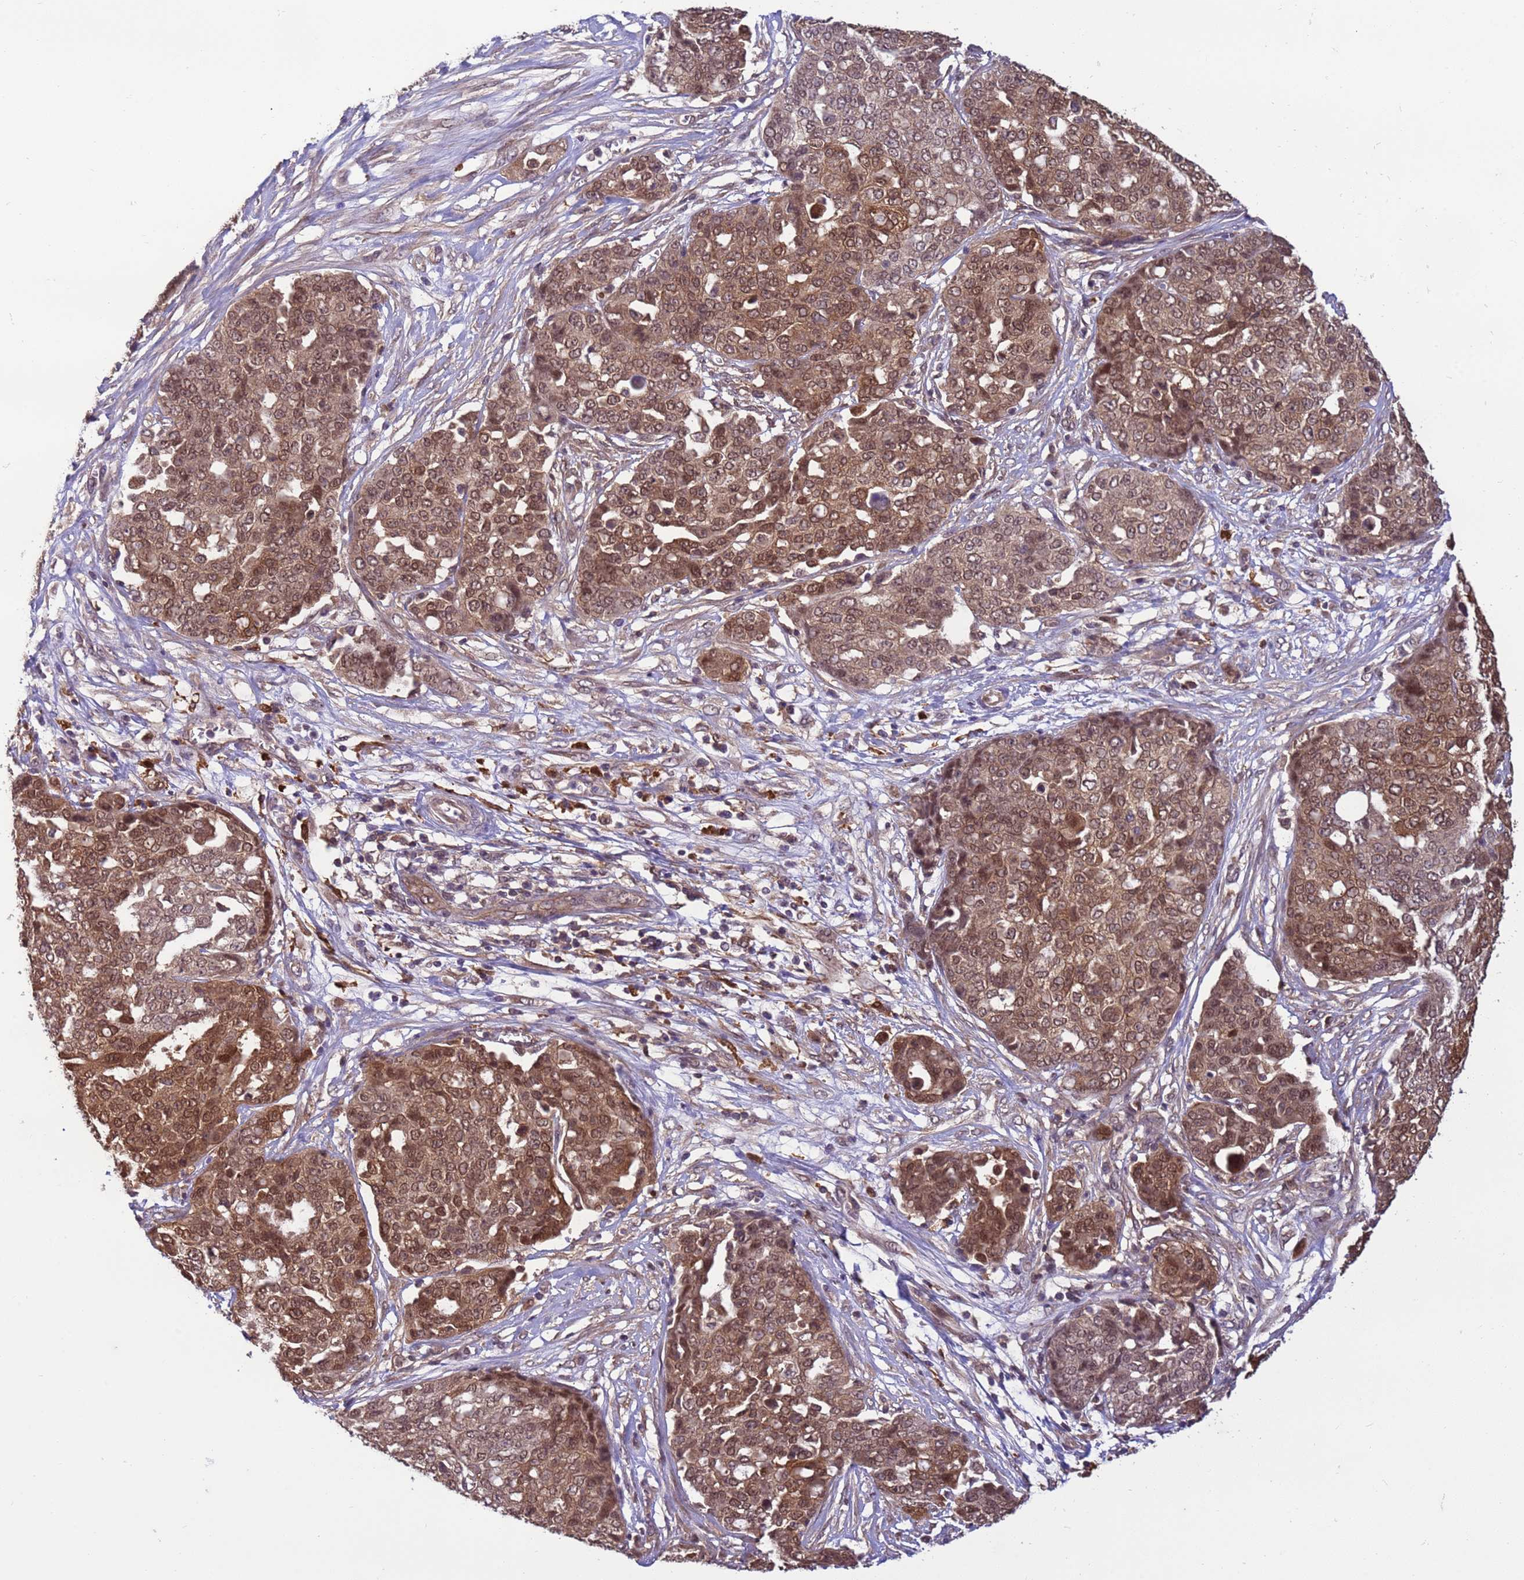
{"staining": {"intensity": "moderate", "quantity": ">75%", "location": "cytoplasmic/membranous,nuclear"}, "tissue": "ovarian cancer", "cell_type": "Tumor cells", "image_type": "cancer", "snomed": [{"axis": "morphology", "description": "Cystadenocarcinoma, serous, NOS"}, {"axis": "topography", "description": "Soft tissue"}, {"axis": "topography", "description": "Ovary"}], "caption": "Immunohistochemistry (IHC) of ovarian cancer (serous cystadenocarcinoma) reveals medium levels of moderate cytoplasmic/membranous and nuclear positivity in approximately >75% of tumor cells. (DAB (3,3'-diaminobenzidine) IHC with brightfield microscopy, high magnification).", "gene": "NPEPPS", "patient": {"sex": "female", "age": 57}}